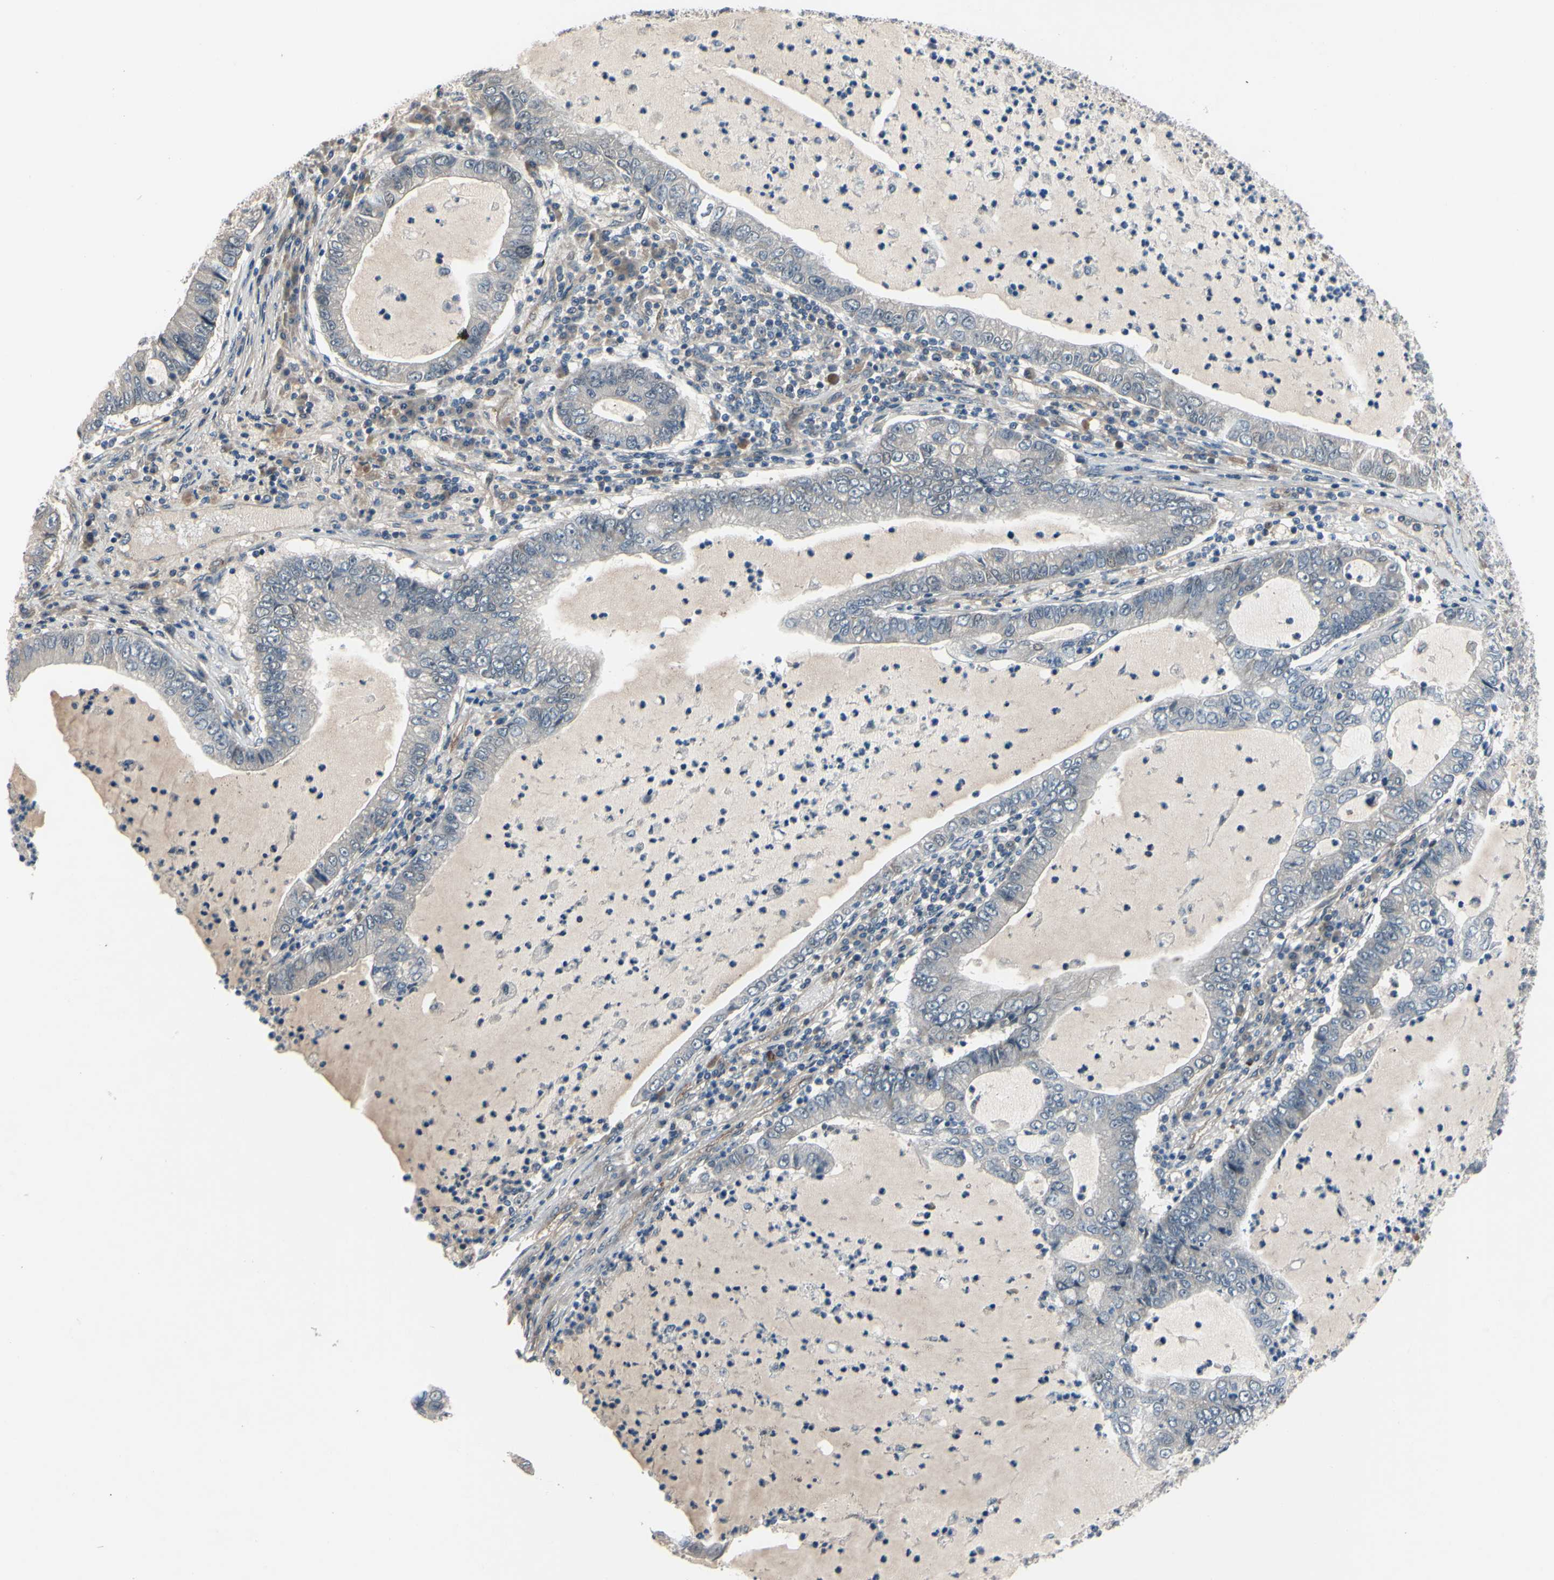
{"staining": {"intensity": "negative", "quantity": "none", "location": "none"}, "tissue": "lung cancer", "cell_type": "Tumor cells", "image_type": "cancer", "snomed": [{"axis": "morphology", "description": "Adenocarcinoma, NOS"}, {"axis": "topography", "description": "Lung"}], "caption": "IHC micrograph of human lung cancer (adenocarcinoma) stained for a protein (brown), which displays no positivity in tumor cells.", "gene": "COMMD9", "patient": {"sex": "female", "age": 51}}